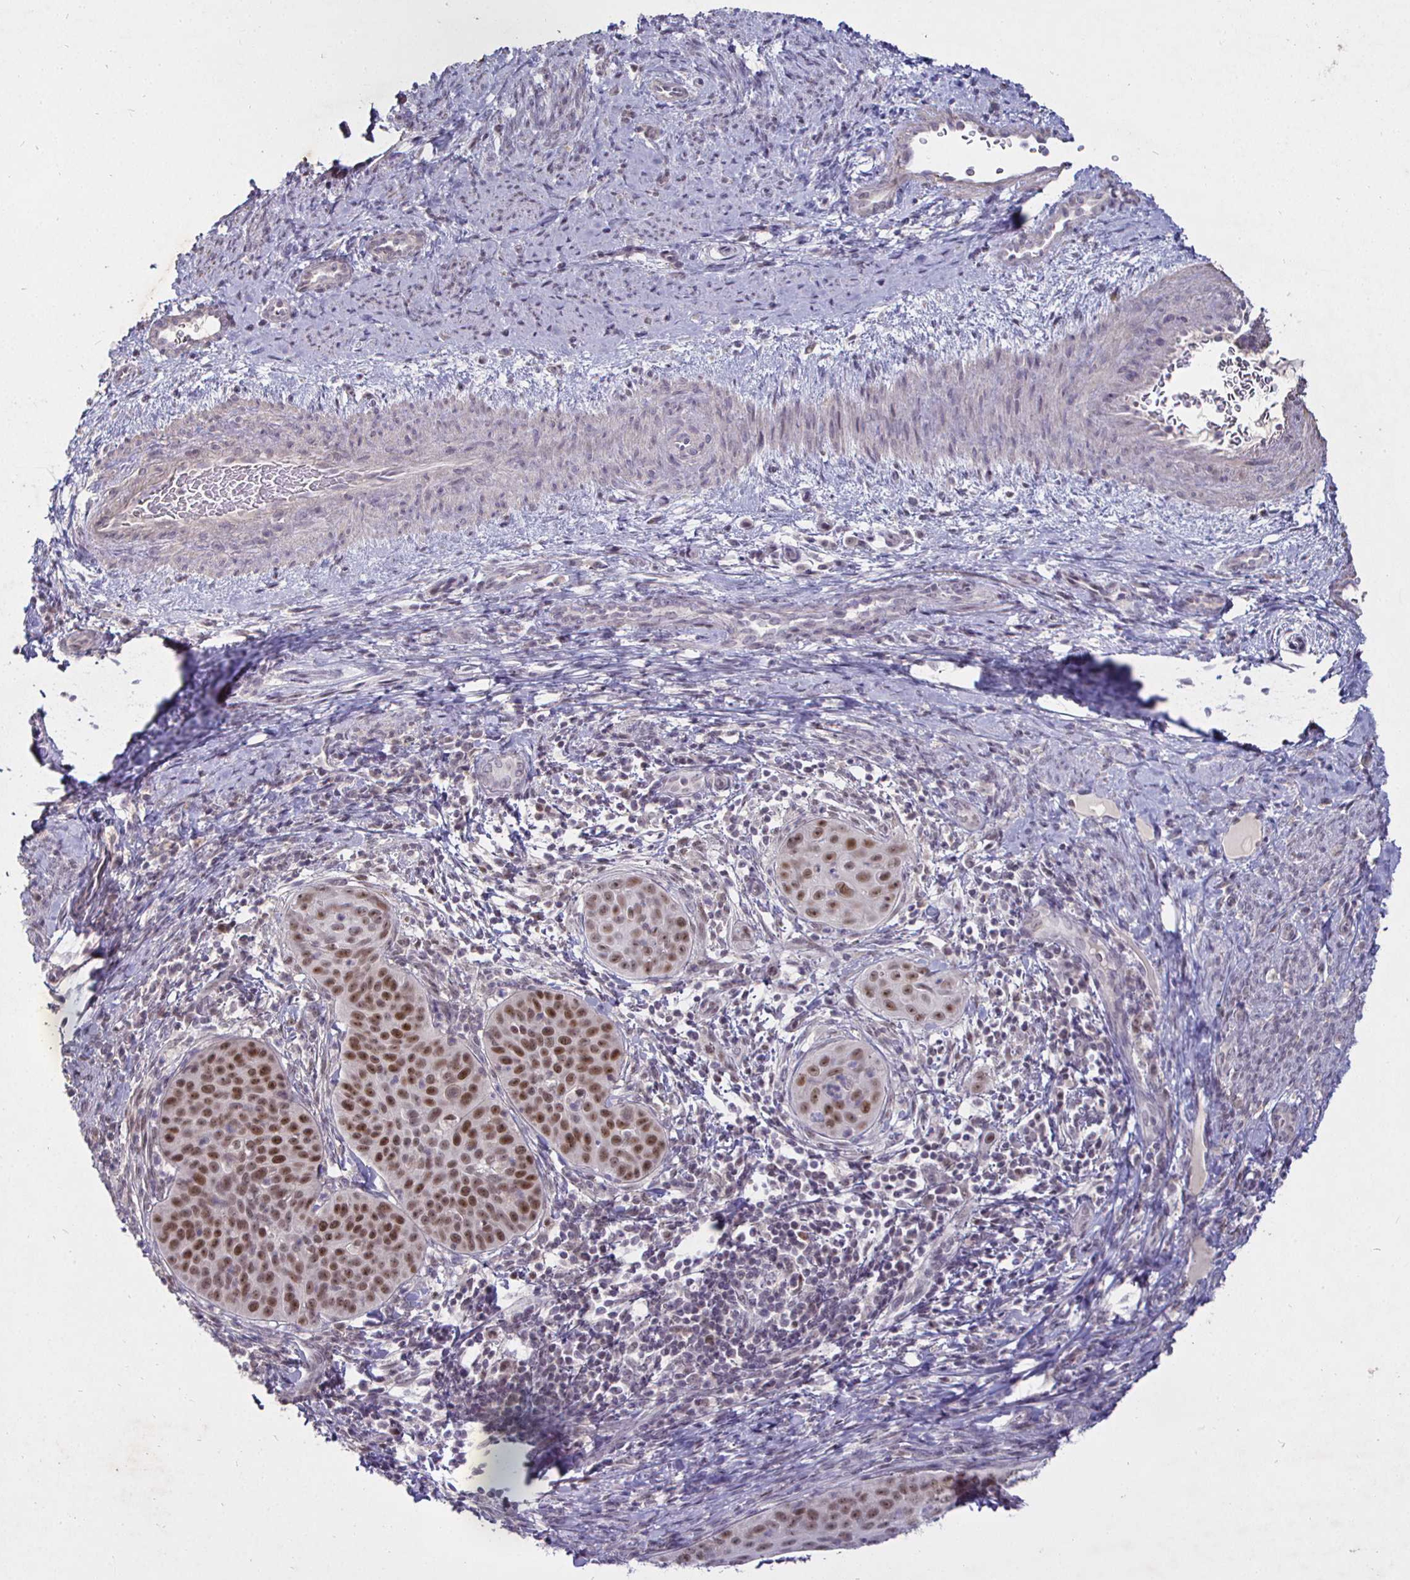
{"staining": {"intensity": "moderate", "quantity": ">75%", "location": "nuclear"}, "tissue": "cervical cancer", "cell_type": "Tumor cells", "image_type": "cancer", "snomed": [{"axis": "morphology", "description": "Squamous cell carcinoma, NOS"}, {"axis": "topography", "description": "Cervix"}], "caption": "Cervical cancer stained with IHC displays moderate nuclear staining in approximately >75% of tumor cells. The staining was performed using DAB (3,3'-diaminobenzidine) to visualize the protein expression in brown, while the nuclei were stained in blue with hematoxylin (Magnification: 20x).", "gene": "MLH1", "patient": {"sex": "female", "age": 30}}